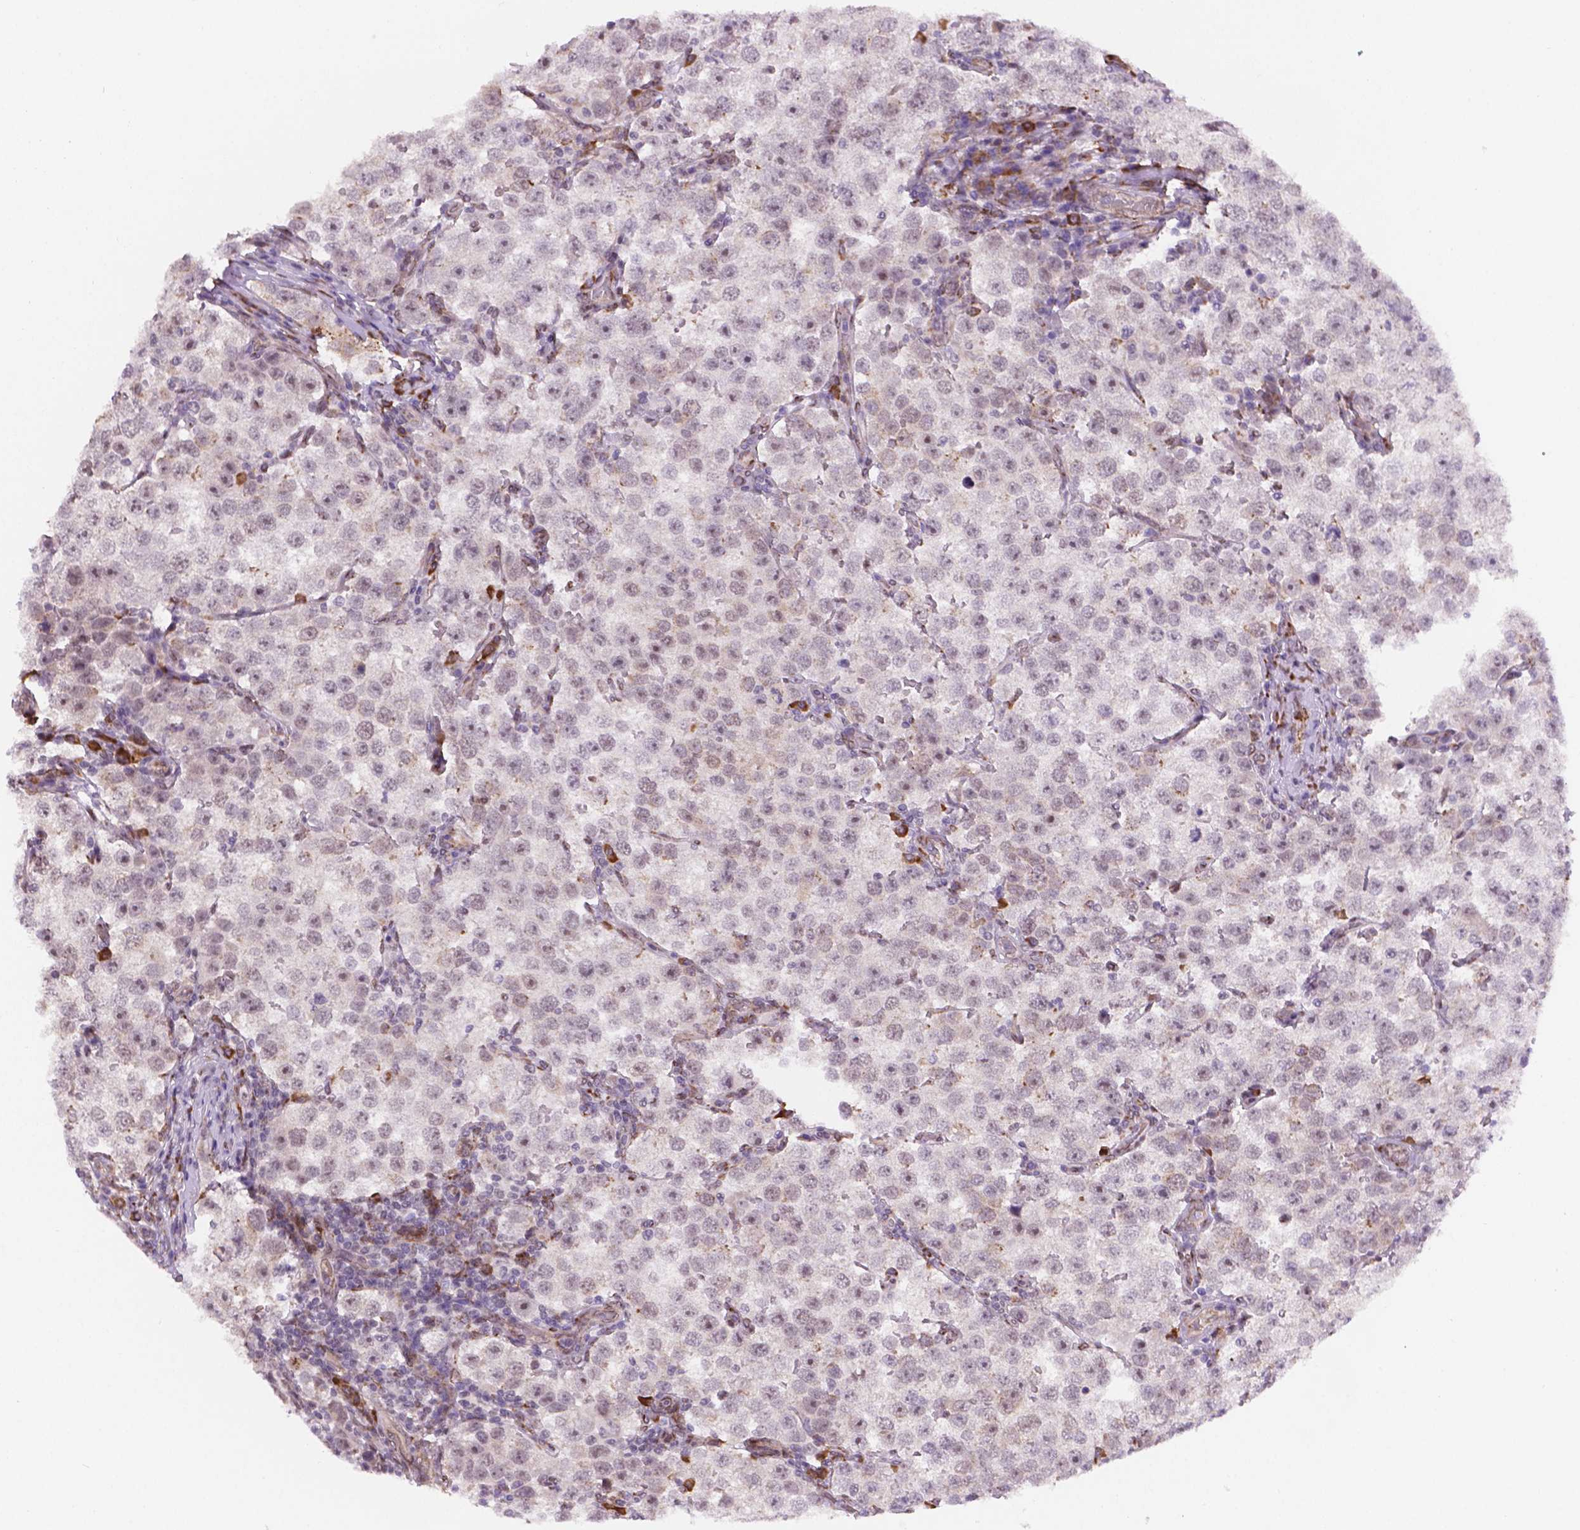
{"staining": {"intensity": "weak", "quantity": "<25%", "location": "nuclear"}, "tissue": "testis cancer", "cell_type": "Tumor cells", "image_type": "cancer", "snomed": [{"axis": "morphology", "description": "Seminoma, NOS"}, {"axis": "topography", "description": "Testis"}], "caption": "The image reveals no significant expression in tumor cells of testis seminoma.", "gene": "FNIP1", "patient": {"sex": "male", "age": 37}}